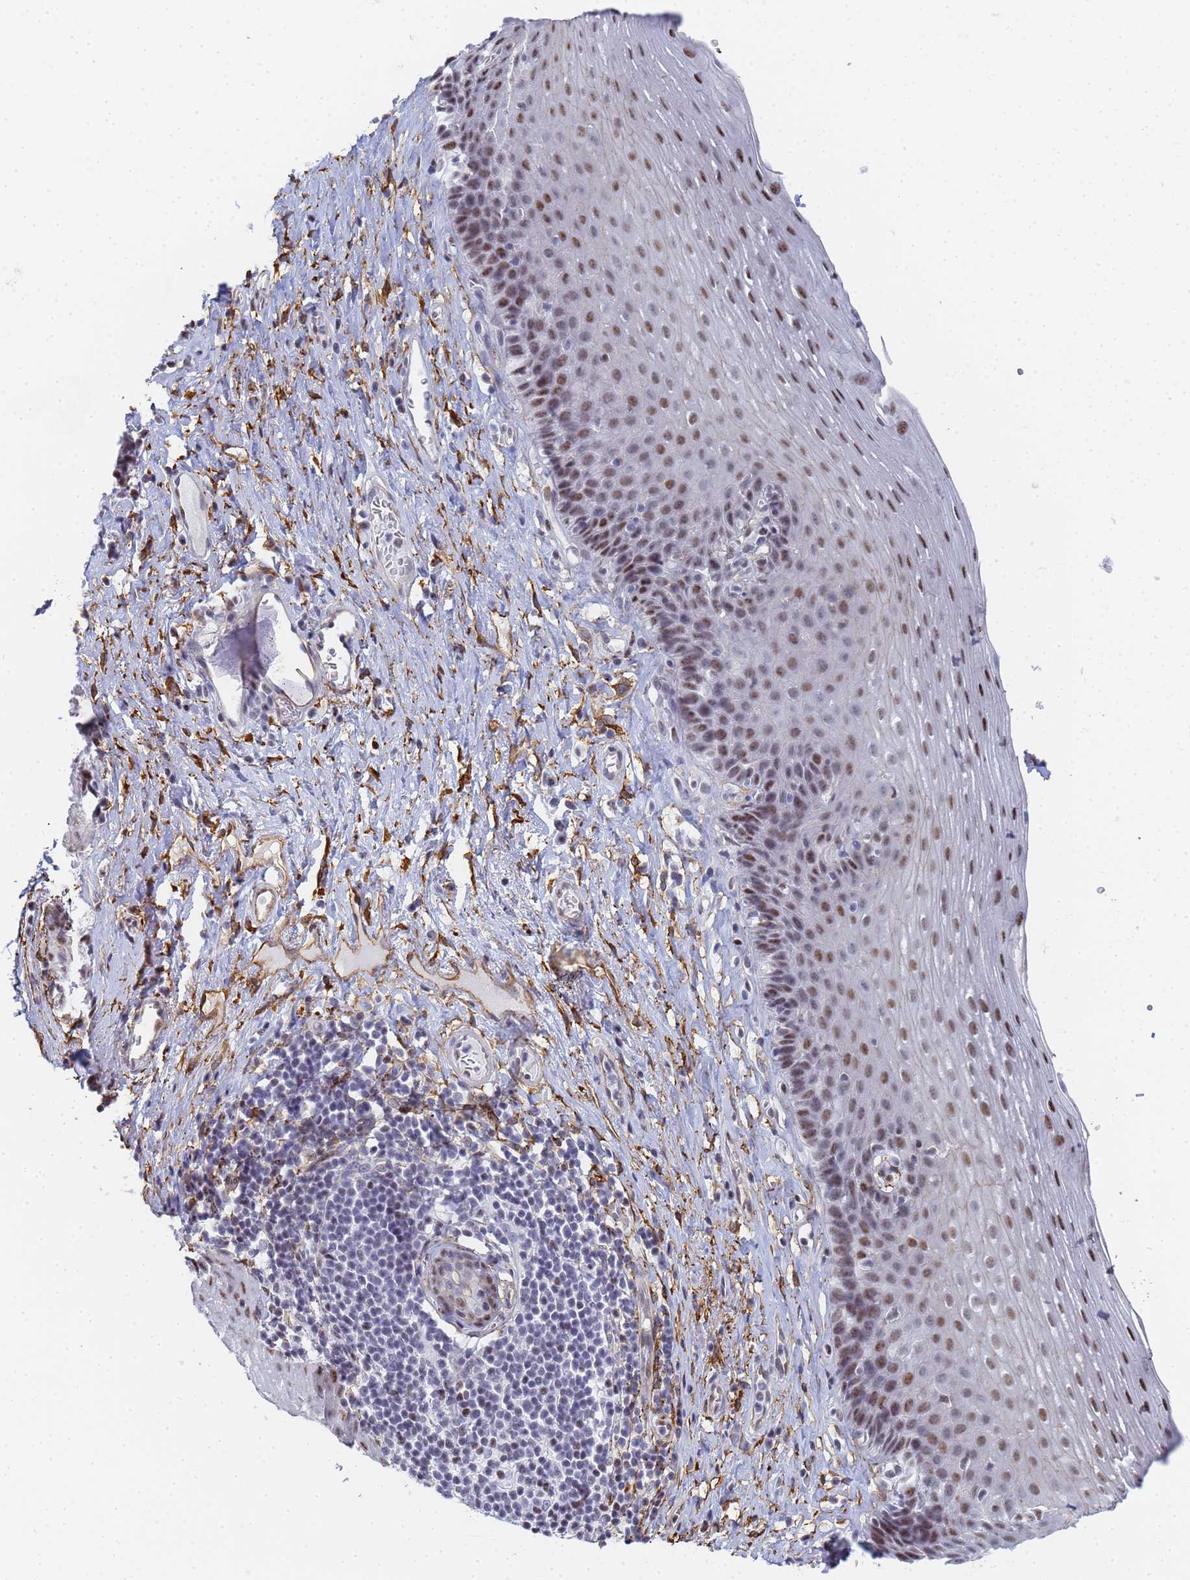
{"staining": {"intensity": "moderate", "quantity": "25%-75%", "location": "nuclear"}, "tissue": "esophagus", "cell_type": "Squamous epithelial cells", "image_type": "normal", "snomed": [{"axis": "morphology", "description": "Normal tissue, NOS"}, {"axis": "topography", "description": "Esophagus"}], "caption": "Esophagus stained with DAB (3,3'-diaminobenzidine) immunohistochemistry shows medium levels of moderate nuclear expression in about 25%-75% of squamous epithelial cells.", "gene": "PRRT4", "patient": {"sex": "female", "age": 66}}